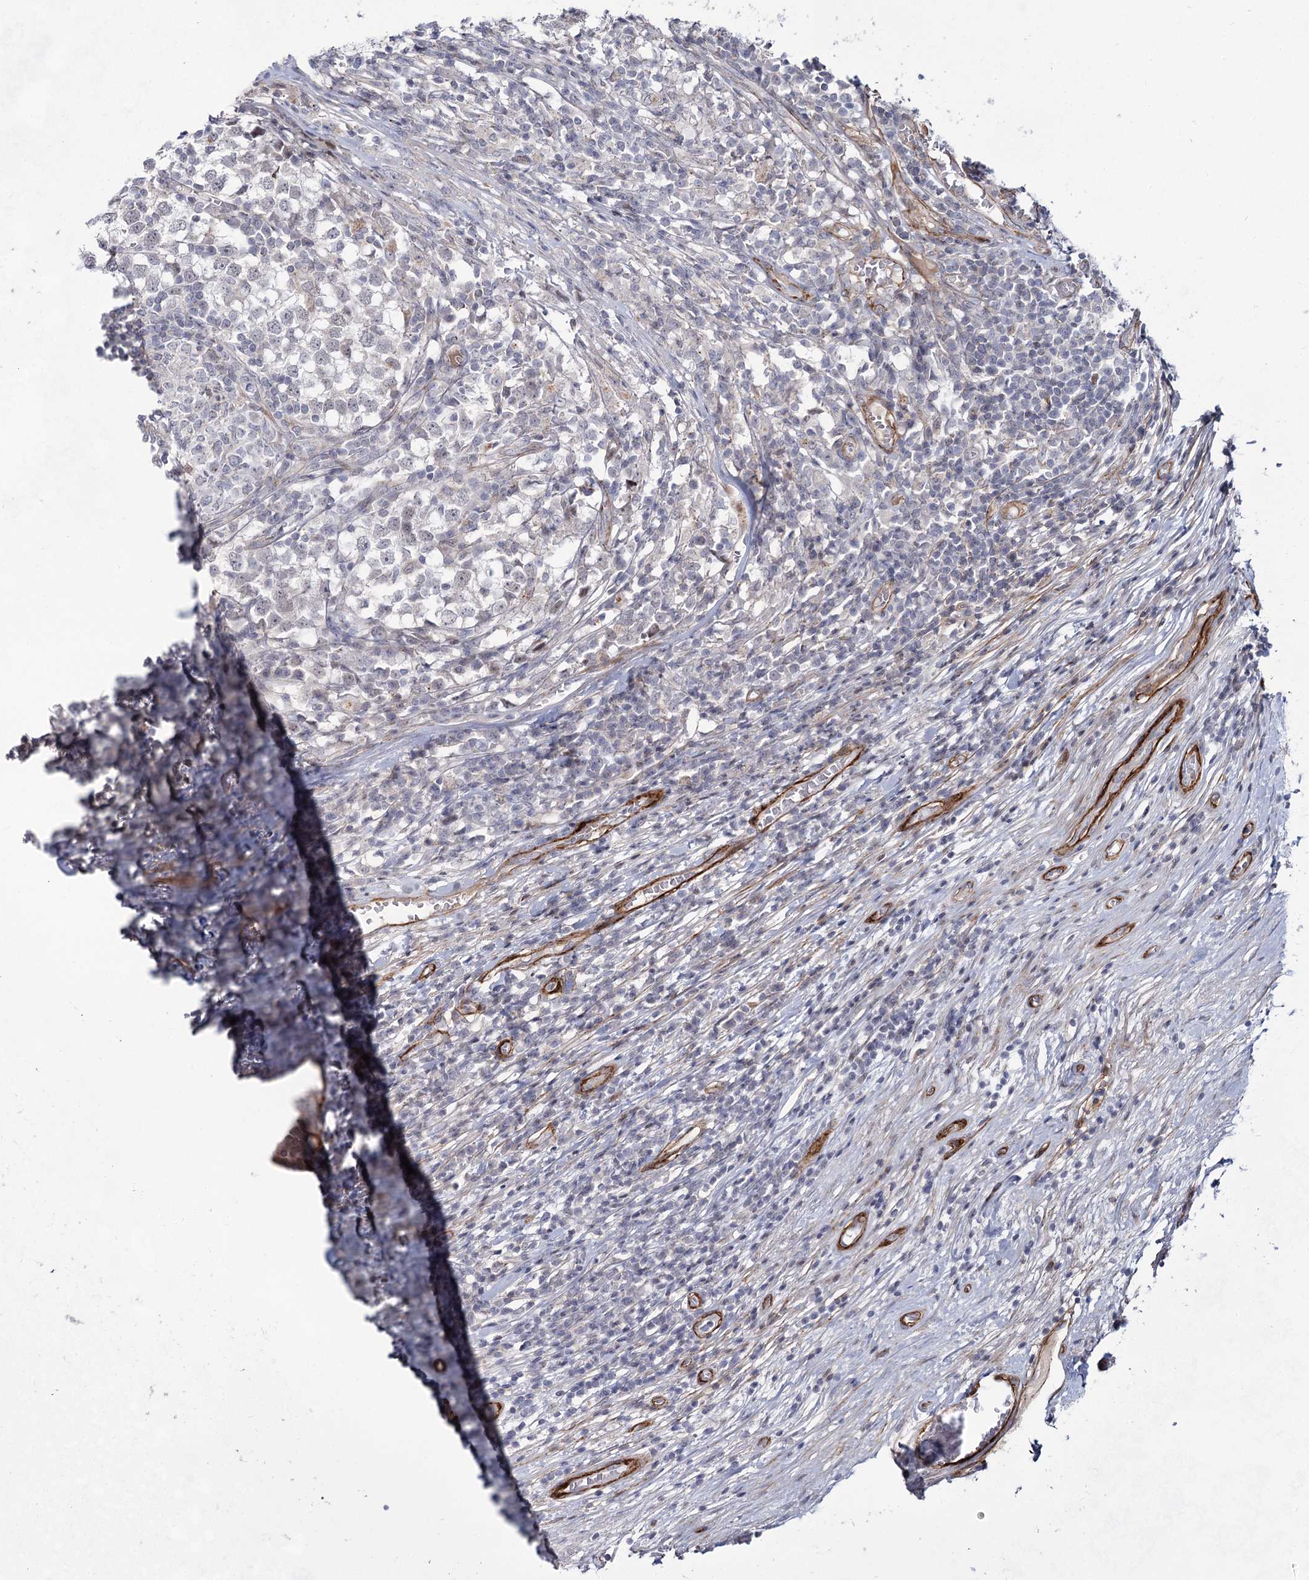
{"staining": {"intensity": "negative", "quantity": "none", "location": "none"}, "tissue": "testis cancer", "cell_type": "Tumor cells", "image_type": "cancer", "snomed": [{"axis": "morphology", "description": "Seminoma, NOS"}, {"axis": "topography", "description": "Testis"}], "caption": "This photomicrograph is of testis seminoma stained with immunohistochemistry (IHC) to label a protein in brown with the nuclei are counter-stained blue. There is no staining in tumor cells.", "gene": "ATL2", "patient": {"sex": "male", "age": 65}}